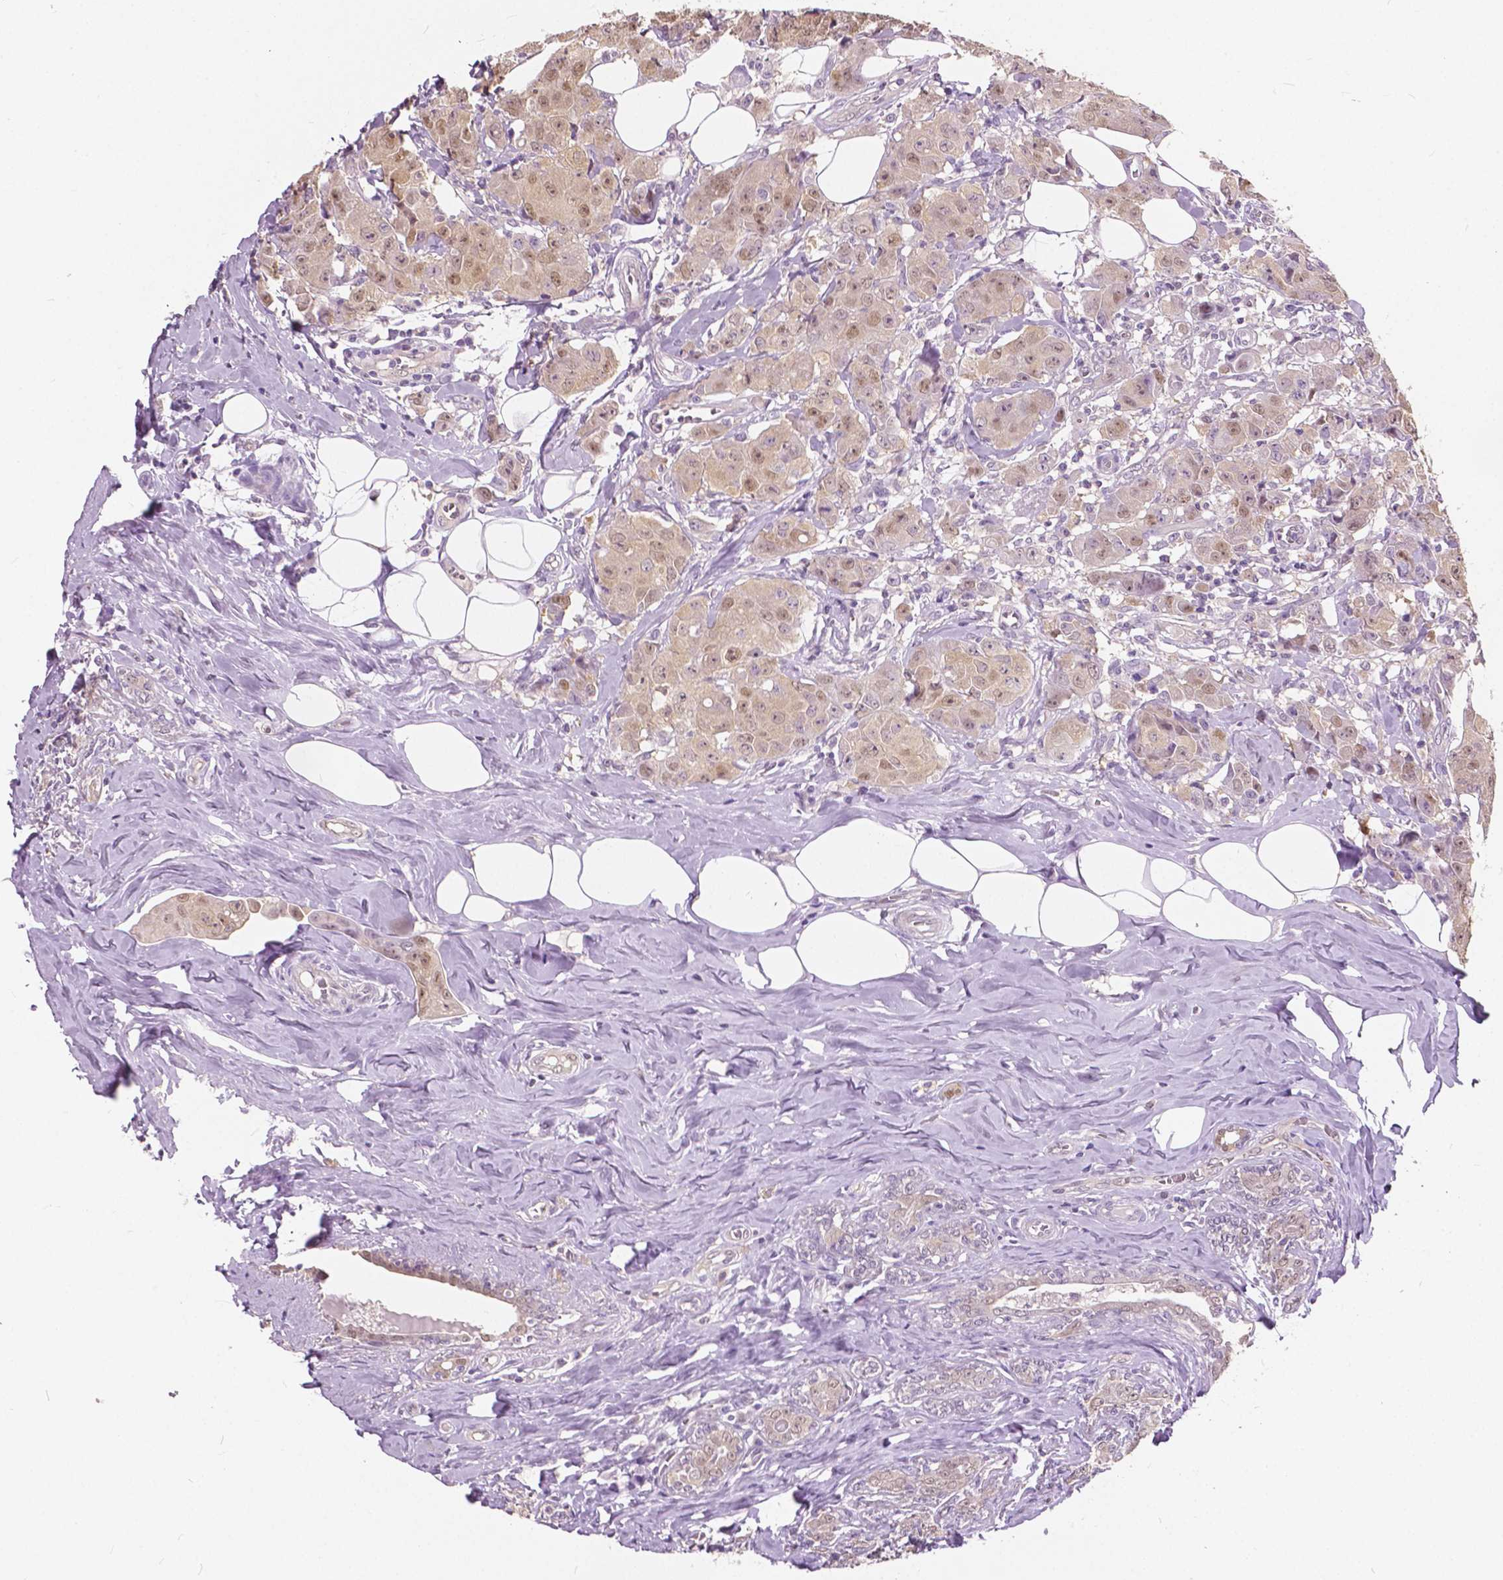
{"staining": {"intensity": "weak", "quantity": ">75%", "location": "nuclear"}, "tissue": "breast cancer", "cell_type": "Tumor cells", "image_type": "cancer", "snomed": [{"axis": "morphology", "description": "Normal tissue, NOS"}, {"axis": "morphology", "description": "Duct carcinoma"}, {"axis": "topography", "description": "Breast"}], "caption": "DAB (3,3'-diaminobenzidine) immunohistochemical staining of human invasive ductal carcinoma (breast) demonstrates weak nuclear protein positivity in approximately >75% of tumor cells.", "gene": "TKFC", "patient": {"sex": "female", "age": 43}}